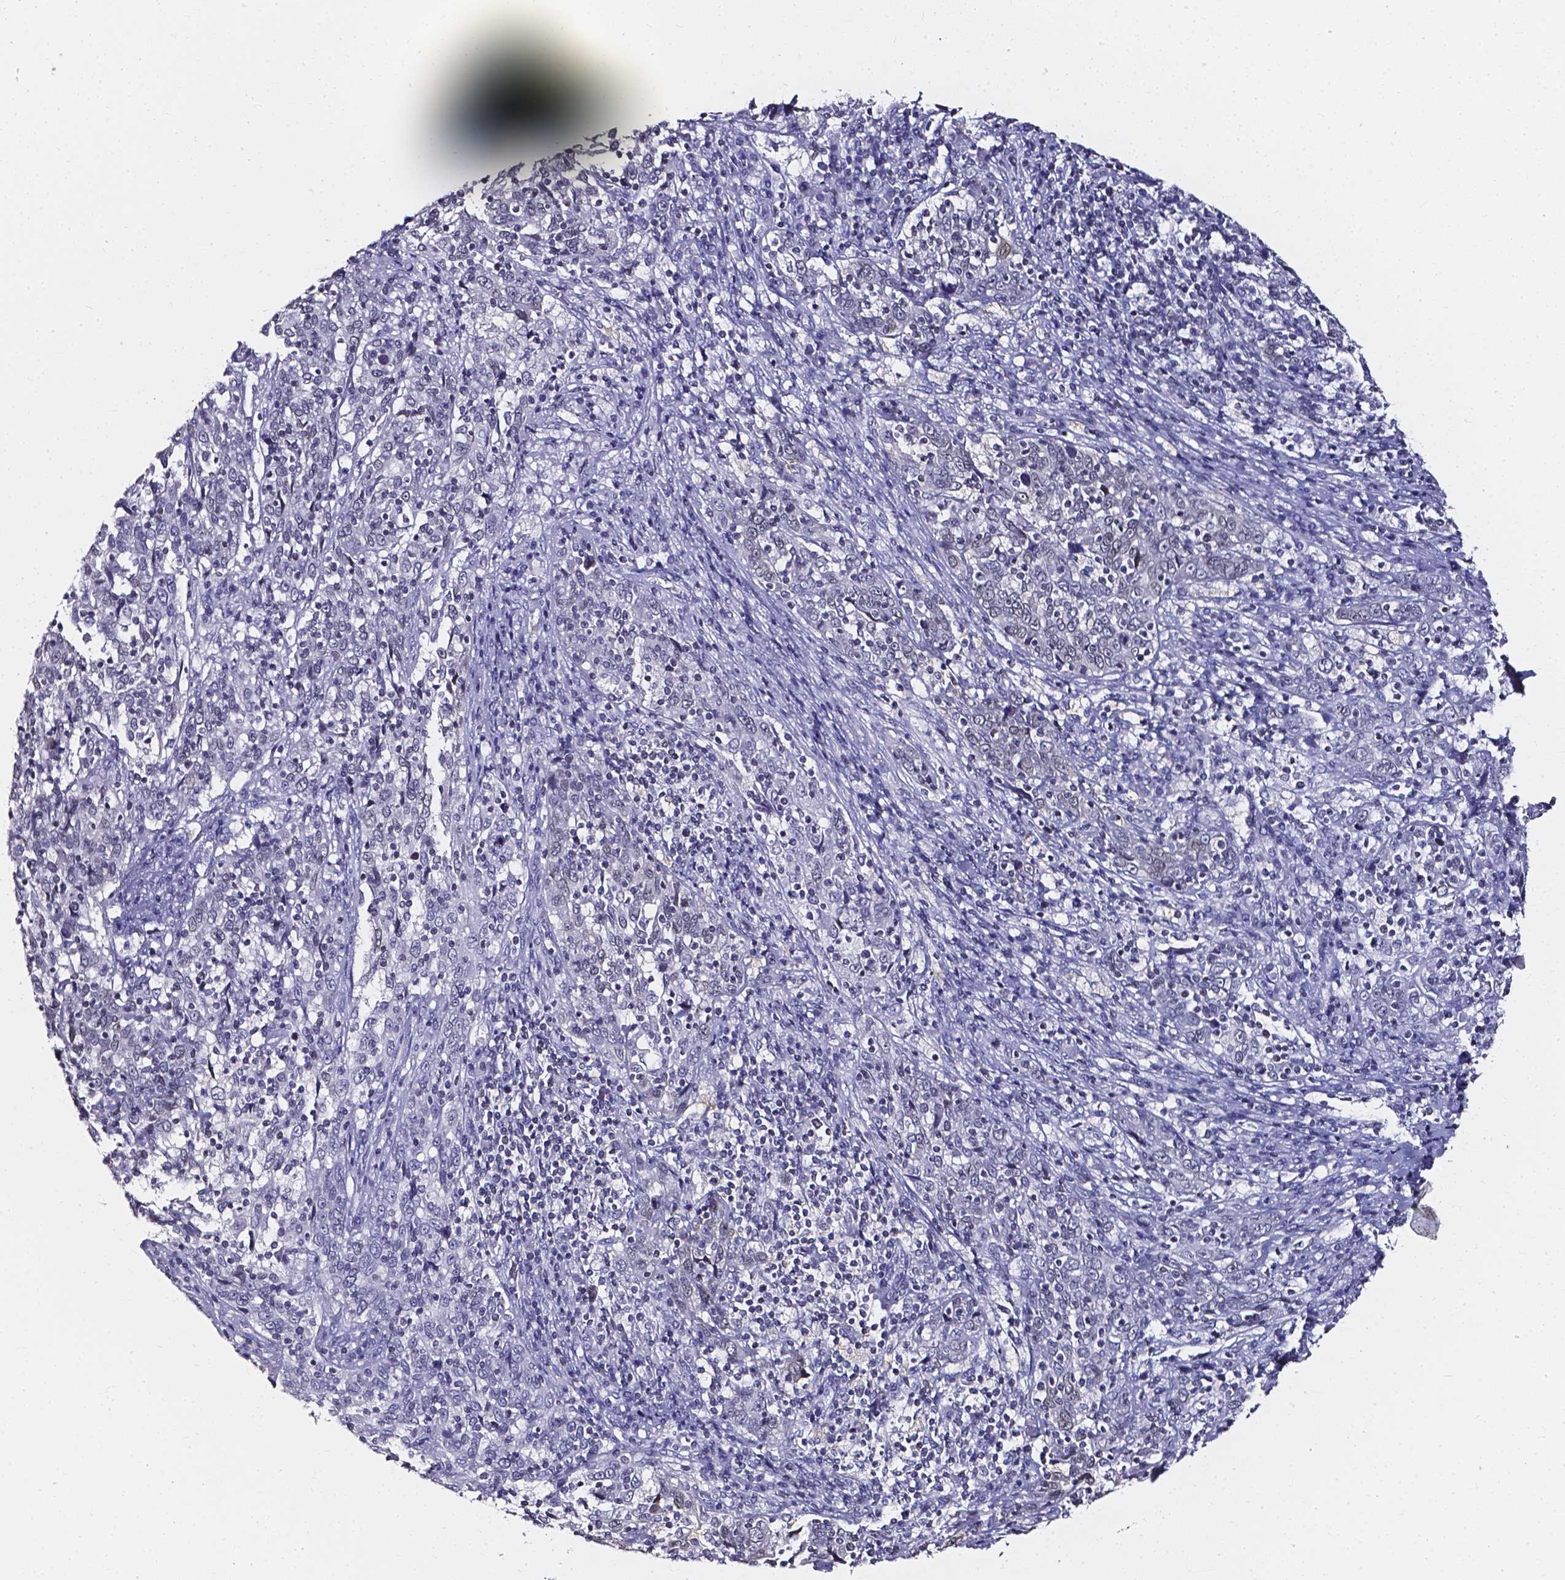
{"staining": {"intensity": "negative", "quantity": "none", "location": "none"}, "tissue": "cervical cancer", "cell_type": "Tumor cells", "image_type": "cancer", "snomed": [{"axis": "morphology", "description": "Squamous cell carcinoma, NOS"}, {"axis": "topography", "description": "Cervix"}], "caption": "An immunohistochemistry photomicrograph of squamous cell carcinoma (cervical) is shown. There is no staining in tumor cells of squamous cell carcinoma (cervical).", "gene": "AKR1B10", "patient": {"sex": "female", "age": 46}}